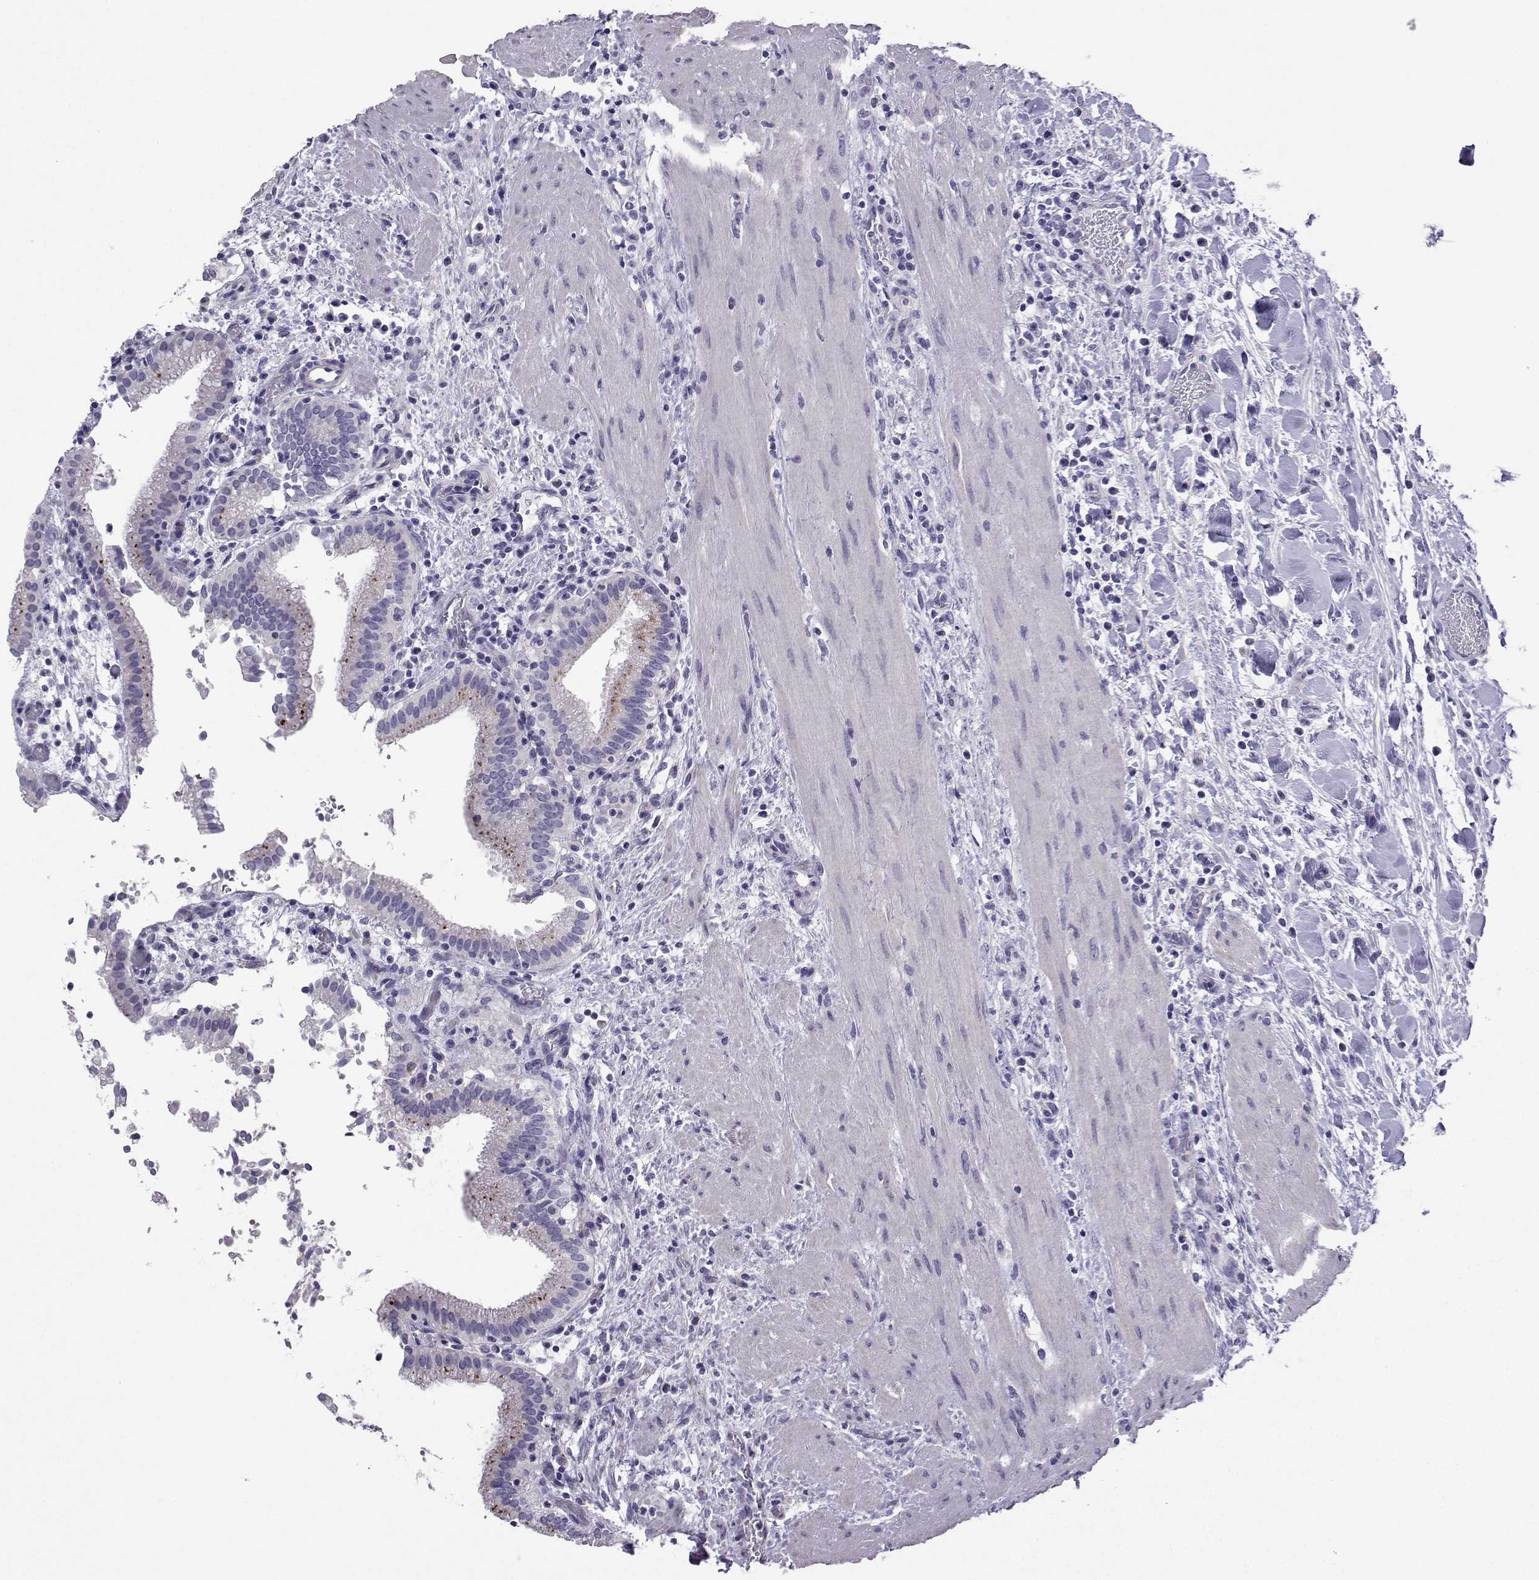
{"staining": {"intensity": "negative", "quantity": "none", "location": "none"}, "tissue": "gallbladder", "cell_type": "Glandular cells", "image_type": "normal", "snomed": [{"axis": "morphology", "description": "Normal tissue, NOS"}, {"axis": "topography", "description": "Gallbladder"}], "caption": "This photomicrograph is of normal gallbladder stained with IHC to label a protein in brown with the nuclei are counter-stained blue. There is no staining in glandular cells.", "gene": "CFAP70", "patient": {"sex": "male", "age": 42}}